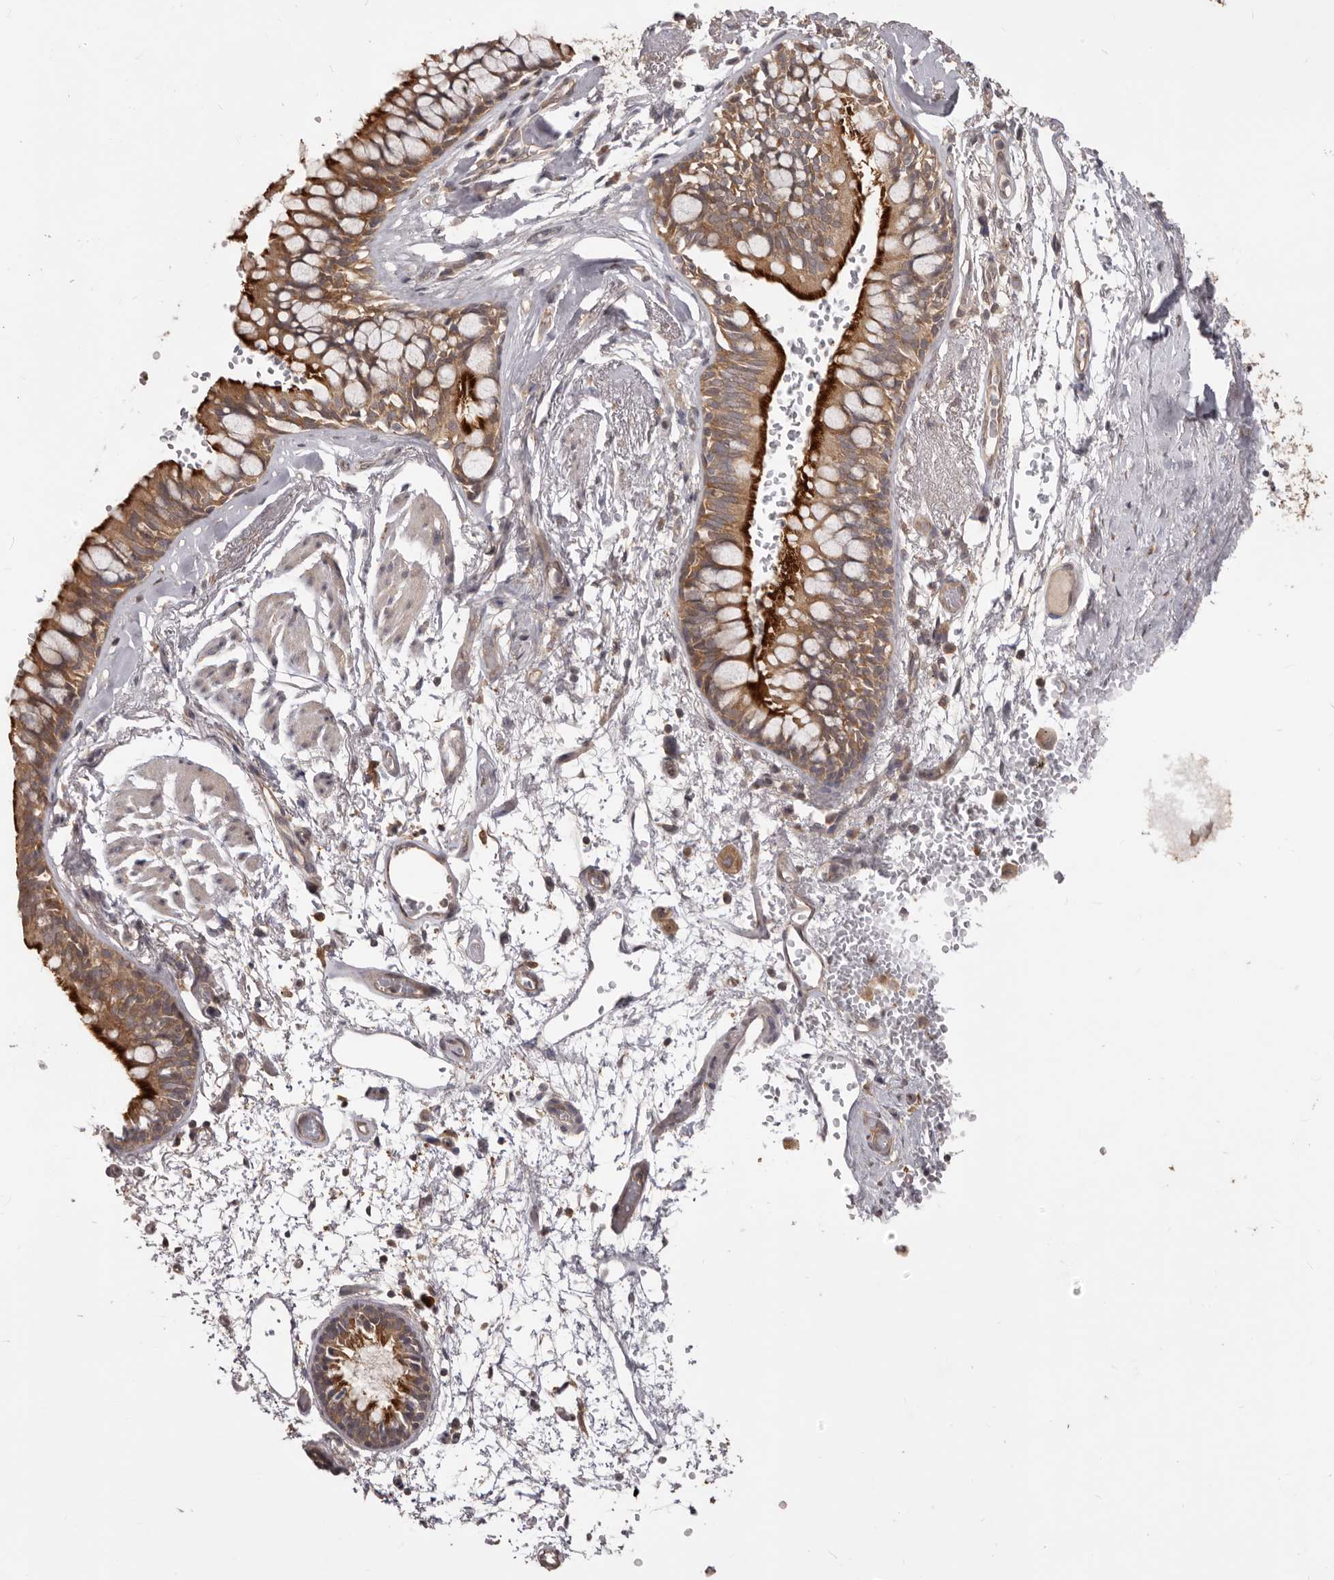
{"staining": {"intensity": "strong", "quantity": "25%-75%", "location": "cytoplasmic/membranous"}, "tissue": "bronchus", "cell_type": "Respiratory epithelial cells", "image_type": "normal", "snomed": [{"axis": "morphology", "description": "Normal tissue, NOS"}, {"axis": "topography", "description": "Cartilage tissue"}, {"axis": "topography", "description": "Bronchus"}], "caption": "Protein expression by IHC exhibits strong cytoplasmic/membranous expression in about 25%-75% of respiratory epithelial cells in unremarkable bronchus. The staining is performed using DAB (3,3'-diaminobenzidine) brown chromogen to label protein expression. The nuclei are counter-stained blue using hematoxylin.", "gene": "MTO1", "patient": {"sex": "female", "age": 73}}